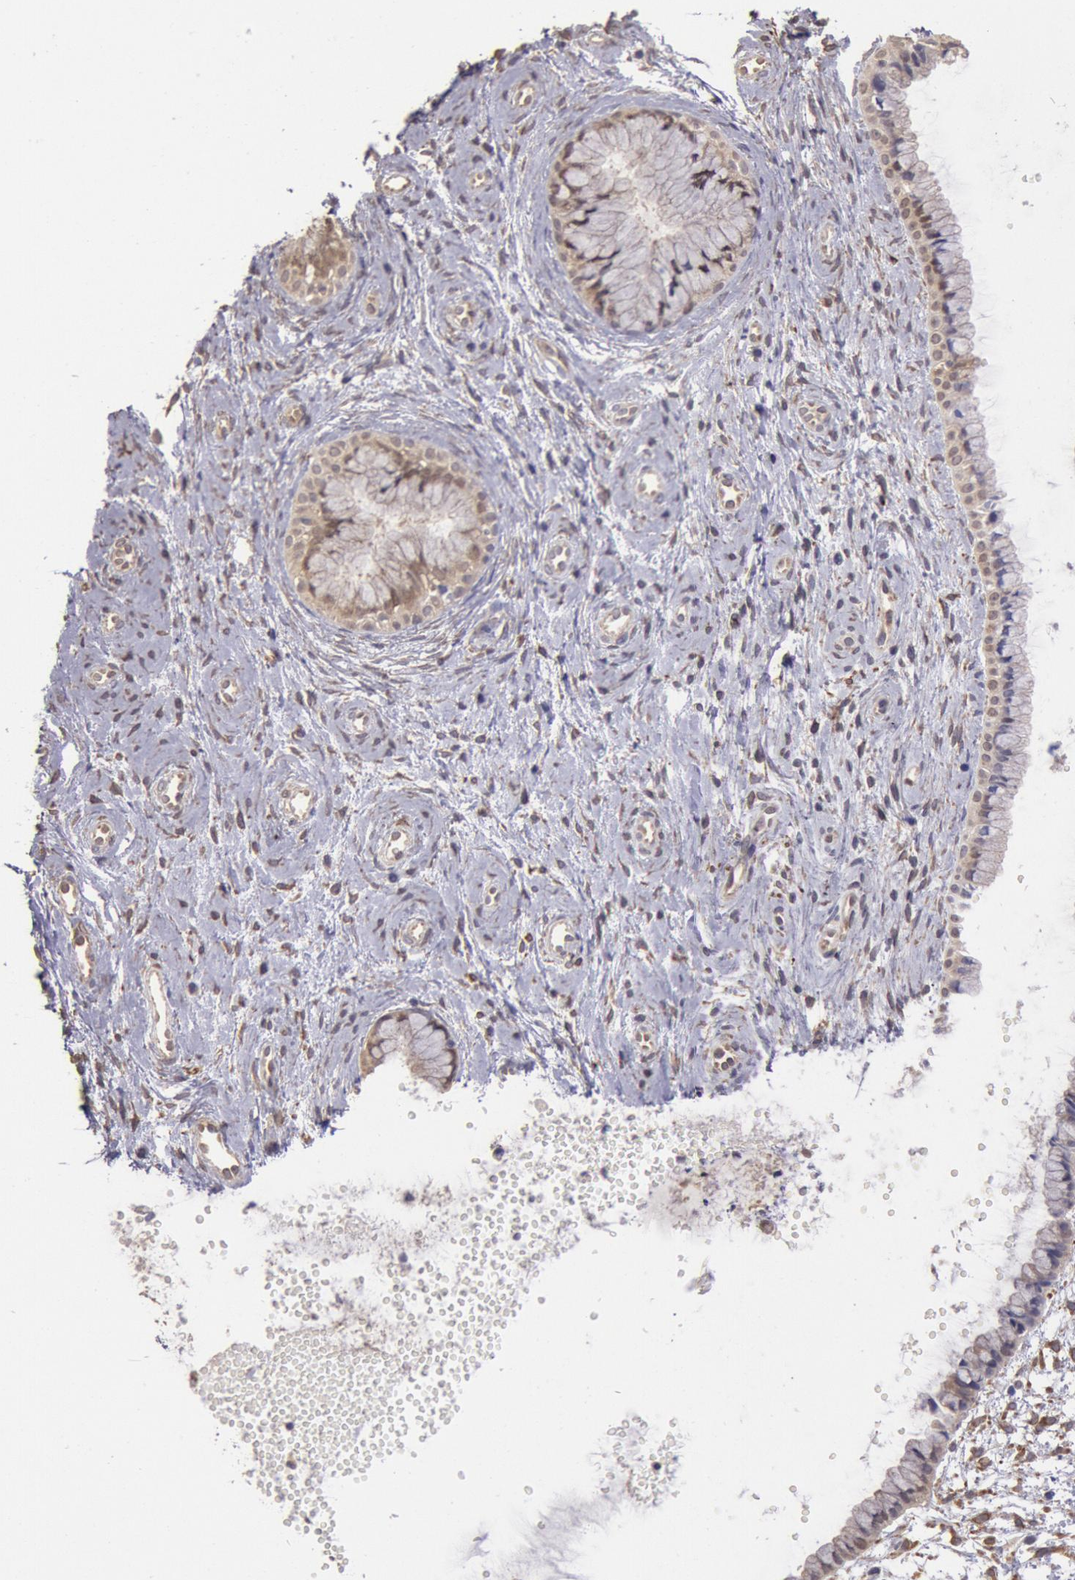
{"staining": {"intensity": "moderate", "quantity": ">75%", "location": "cytoplasmic/membranous,nuclear"}, "tissue": "cervix", "cell_type": "Glandular cells", "image_type": "normal", "snomed": [{"axis": "morphology", "description": "Normal tissue, NOS"}, {"axis": "topography", "description": "Cervix"}], "caption": "The histopathology image reveals staining of normal cervix, revealing moderate cytoplasmic/membranous,nuclear protein staining (brown color) within glandular cells.", "gene": "COMT", "patient": {"sex": "female", "age": 39}}